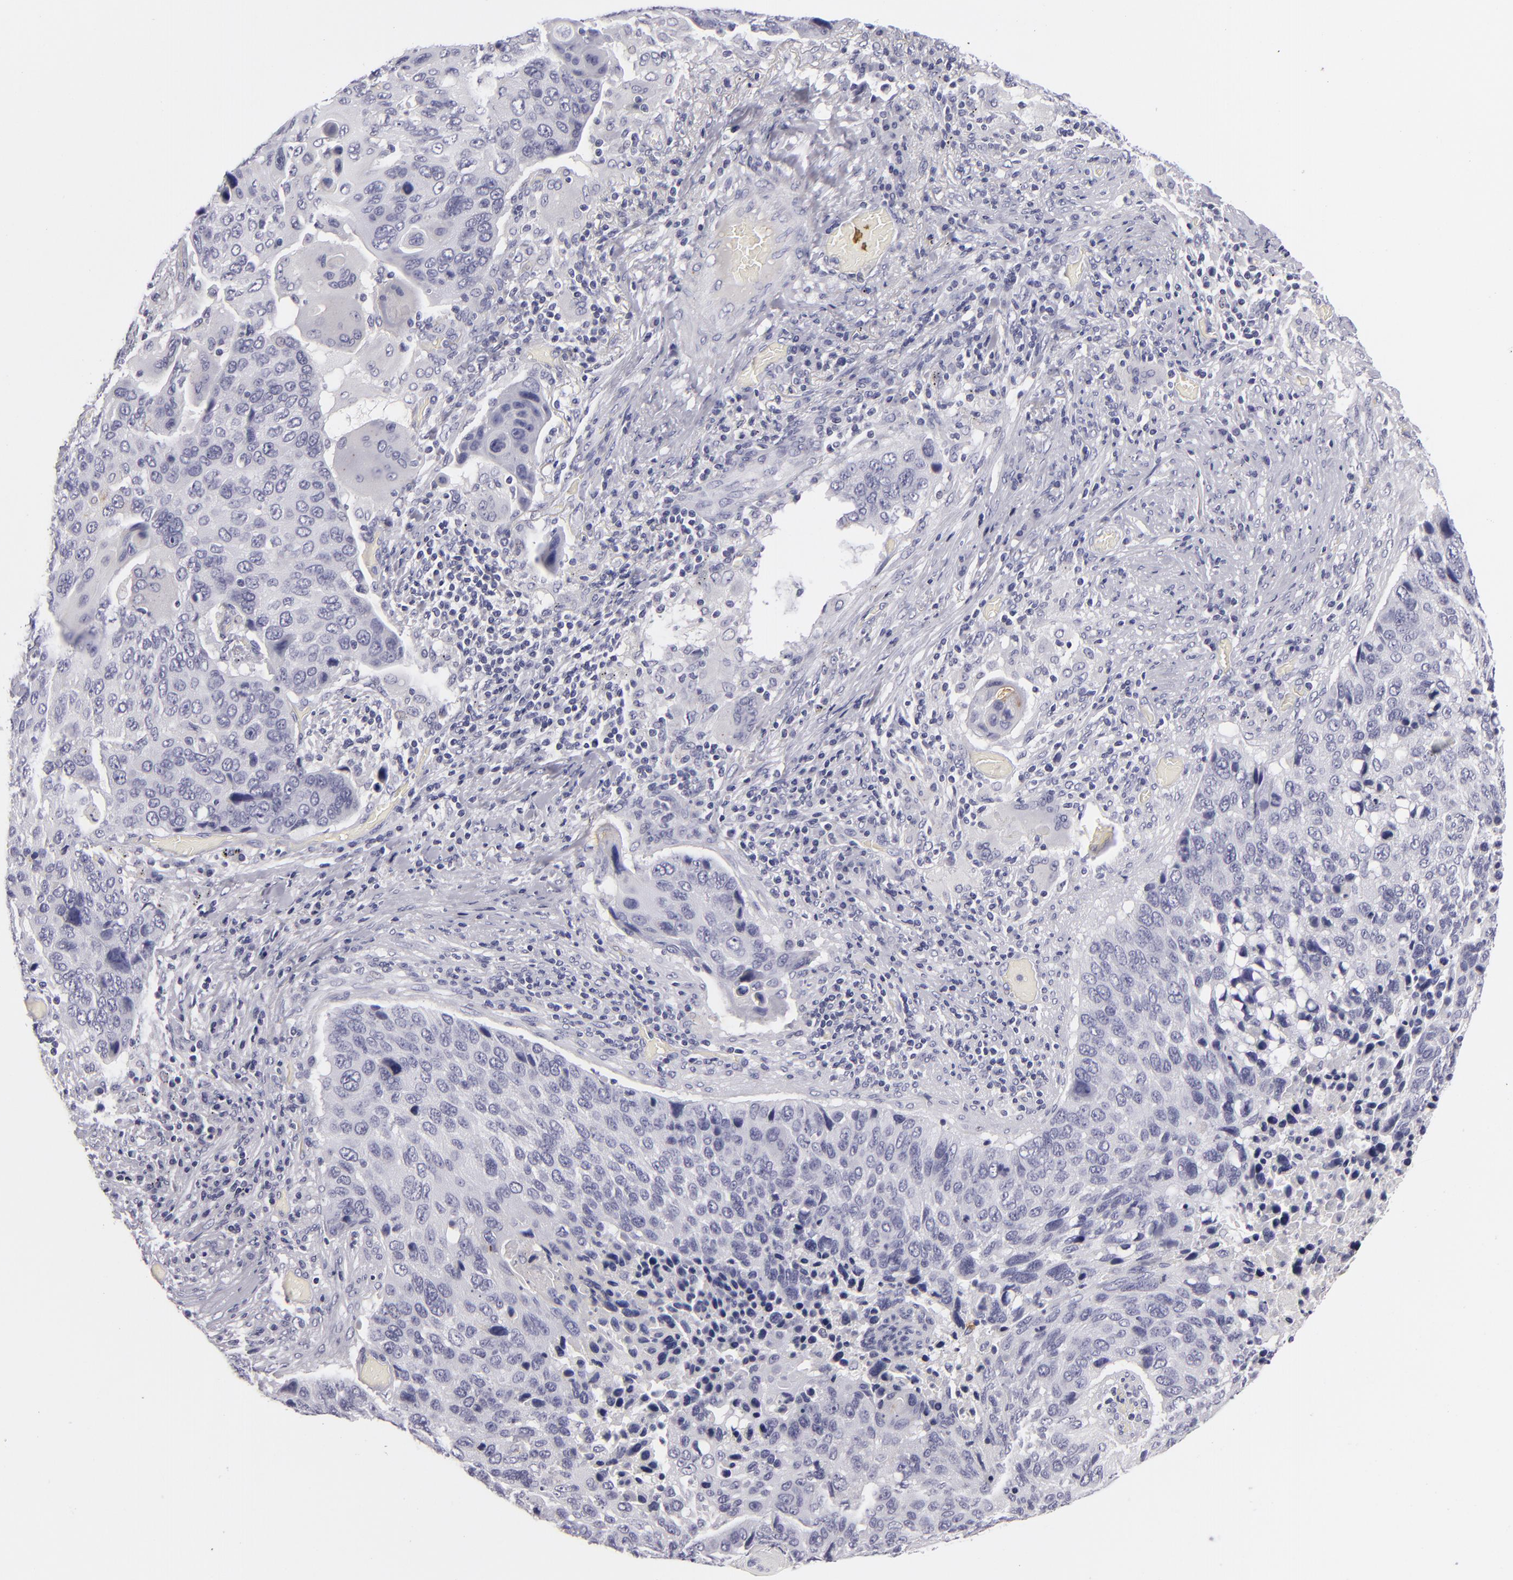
{"staining": {"intensity": "negative", "quantity": "none", "location": "none"}, "tissue": "lung cancer", "cell_type": "Tumor cells", "image_type": "cancer", "snomed": [{"axis": "morphology", "description": "Squamous cell carcinoma, NOS"}, {"axis": "topography", "description": "Lung"}], "caption": "High power microscopy image of an immunohistochemistry (IHC) histopathology image of lung cancer, revealing no significant expression in tumor cells.", "gene": "TNNC1", "patient": {"sex": "male", "age": 68}}